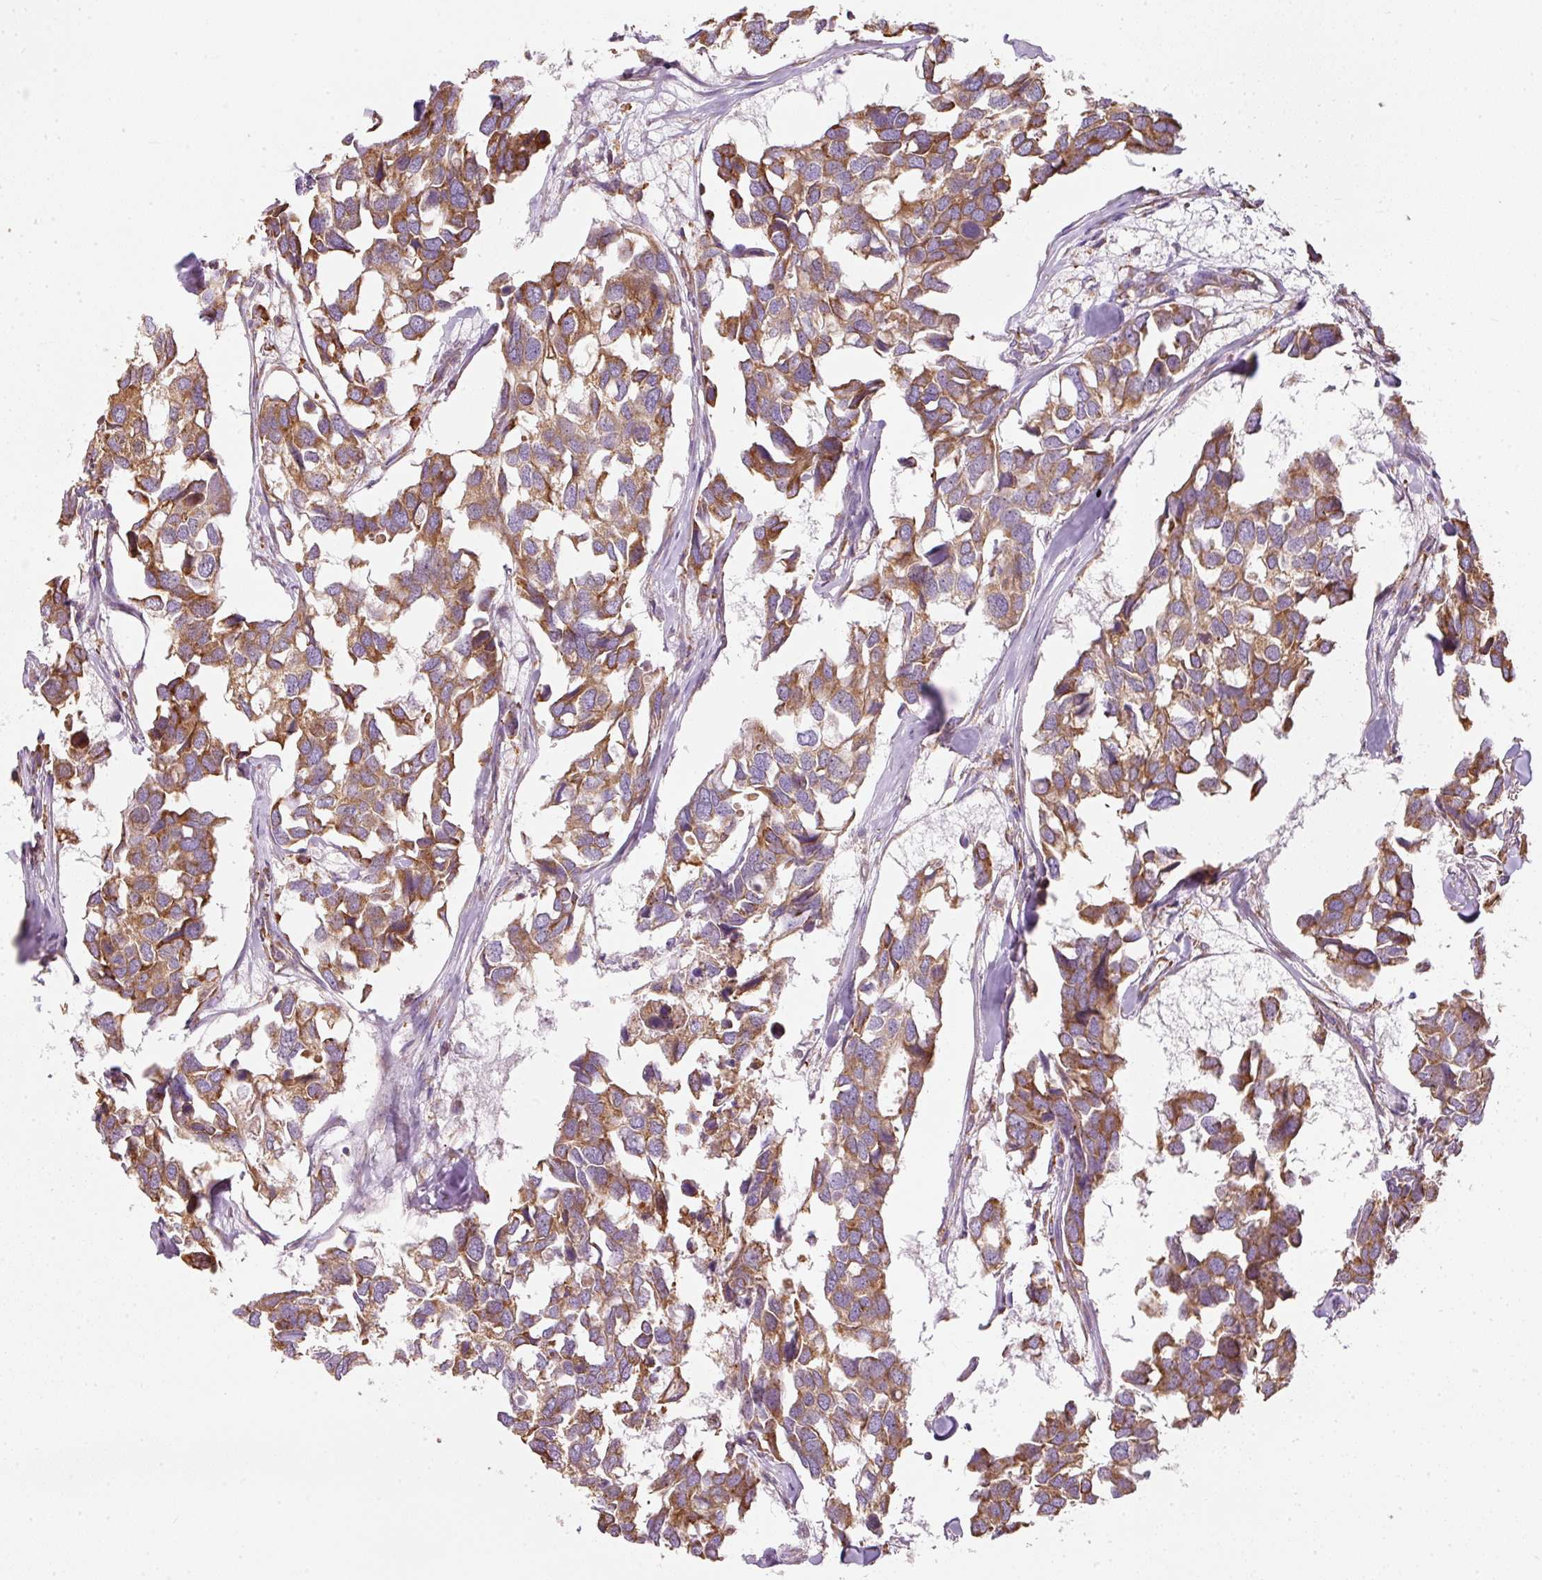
{"staining": {"intensity": "moderate", "quantity": ">75%", "location": "cytoplasmic/membranous"}, "tissue": "breast cancer", "cell_type": "Tumor cells", "image_type": "cancer", "snomed": [{"axis": "morphology", "description": "Duct carcinoma"}, {"axis": "topography", "description": "Breast"}], "caption": "Moderate cytoplasmic/membranous expression for a protein is appreciated in approximately >75% of tumor cells of breast cancer using IHC.", "gene": "MORN4", "patient": {"sex": "female", "age": 83}}